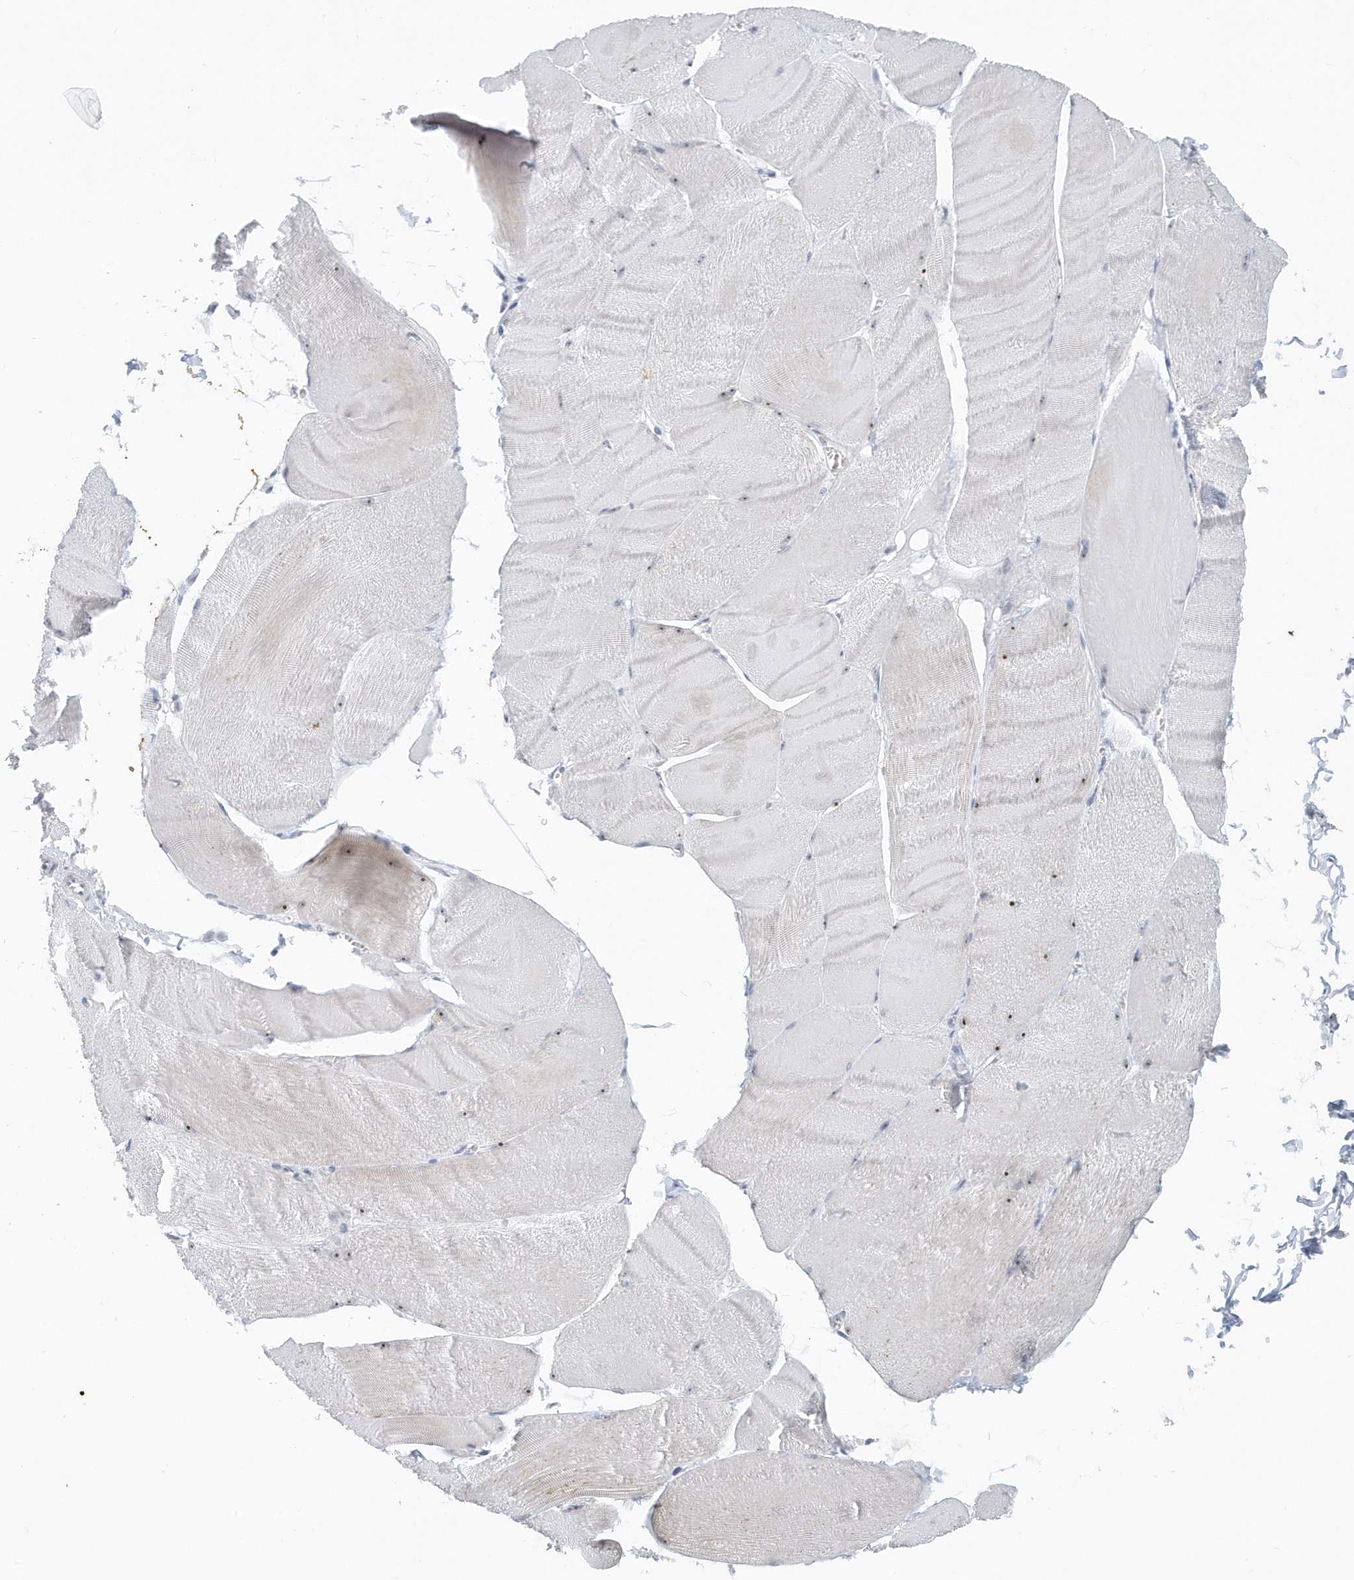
{"staining": {"intensity": "moderate", "quantity": "25%-75%", "location": "nuclear"}, "tissue": "skeletal muscle", "cell_type": "Myocytes", "image_type": "normal", "snomed": [{"axis": "morphology", "description": "Normal tissue, NOS"}, {"axis": "morphology", "description": "Basal cell carcinoma"}, {"axis": "topography", "description": "Skeletal muscle"}], "caption": "Myocytes exhibit medium levels of moderate nuclear expression in approximately 25%-75% of cells in benign human skeletal muscle.", "gene": "RPF2", "patient": {"sex": "female", "age": 64}}